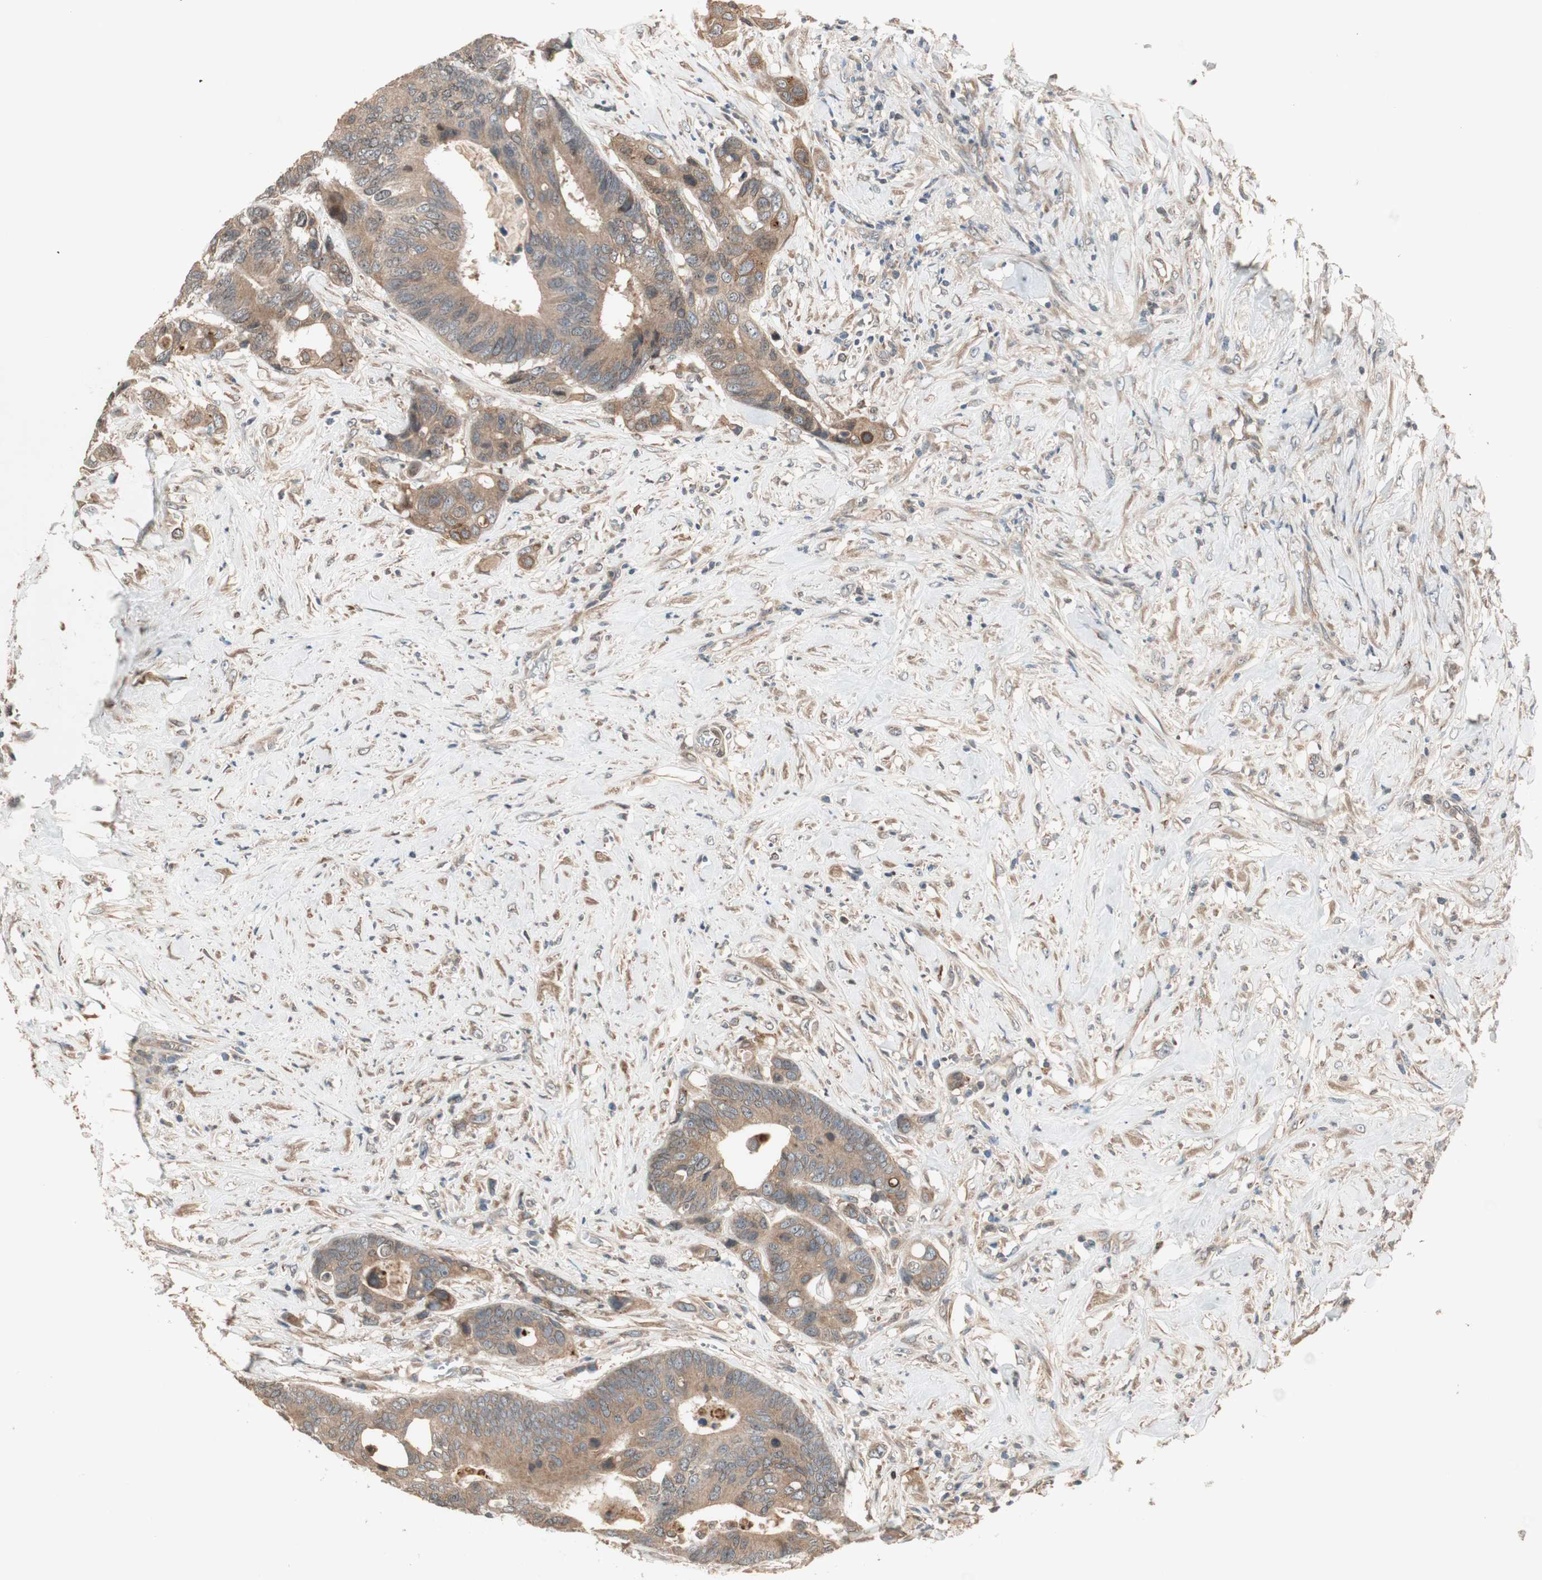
{"staining": {"intensity": "weak", "quantity": ">75%", "location": "cytoplasmic/membranous"}, "tissue": "colorectal cancer", "cell_type": "Tumor cells", "image_type": "cancer", "snomed": [{"axis": "morphology", "description": "Adenocarcinoma, NOS"}, {"axis": "topography", "description": "Rectum"}], "caption": "Immunohistochemistry (IHC) of human adenocarcinoma (colorectal) reveals low levels of weak cytoplasmic/membranous staining in about >75% of tumor cells.", "gene": "ATP6AP2", "patient": {"sex": "male", "age": 55}}